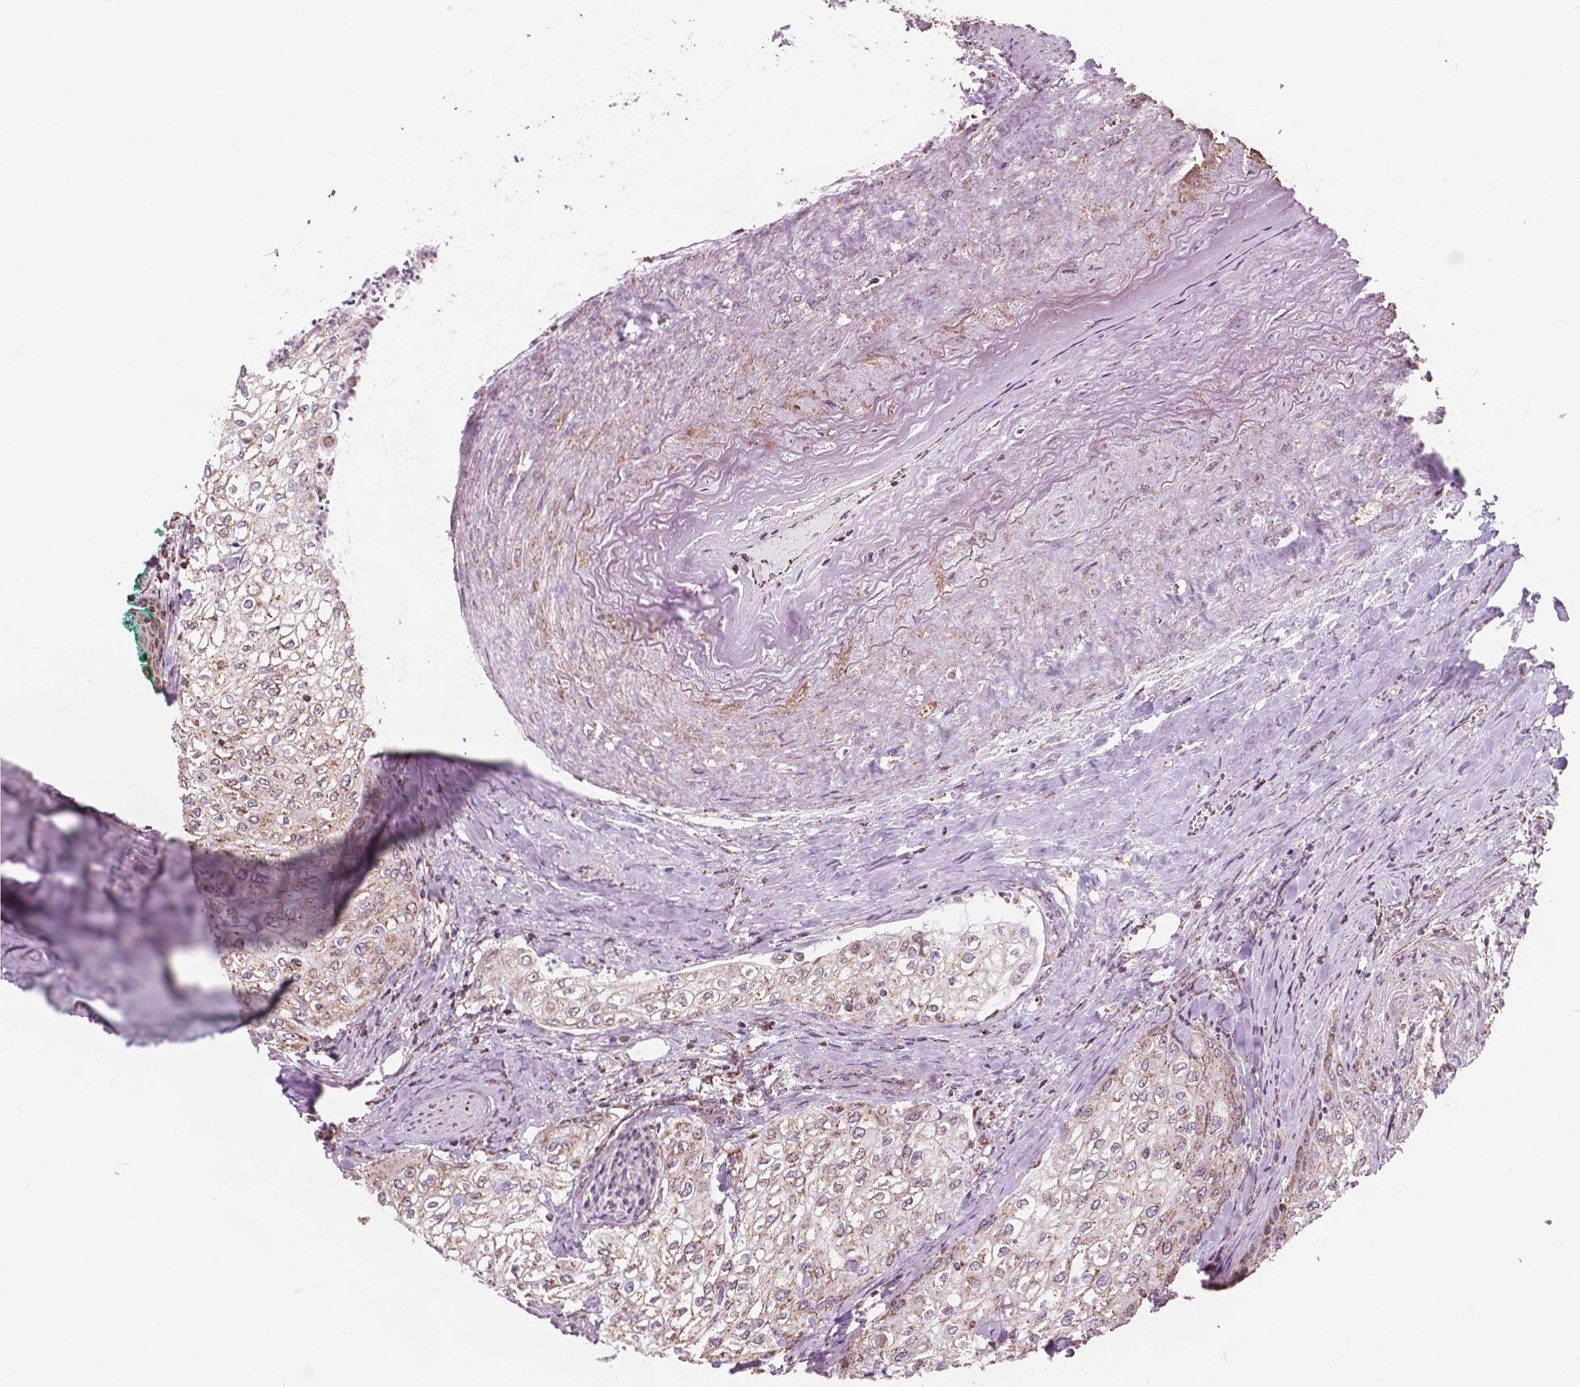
{"staining": {"intensity": "weak", "quantity": "25%-75%", "location": "cytoplasmic/membranous"}, "tissue": "urothelial cancer", "cell_type": "Tumor cells", "image_type": "cancer", "snomed": [{"axis": "morphology", "description": "Urothelial carcinoma, High grade"}, {"axis": "topography", "description": "Urinary bladder"}], "caption": "Weak cytoplasmic/membranous staining is seen in about 25%-75% of tumor cells in urothelial cancer.", "gene": "SCOC", "patient": {"sex": "male", "age": 62}}